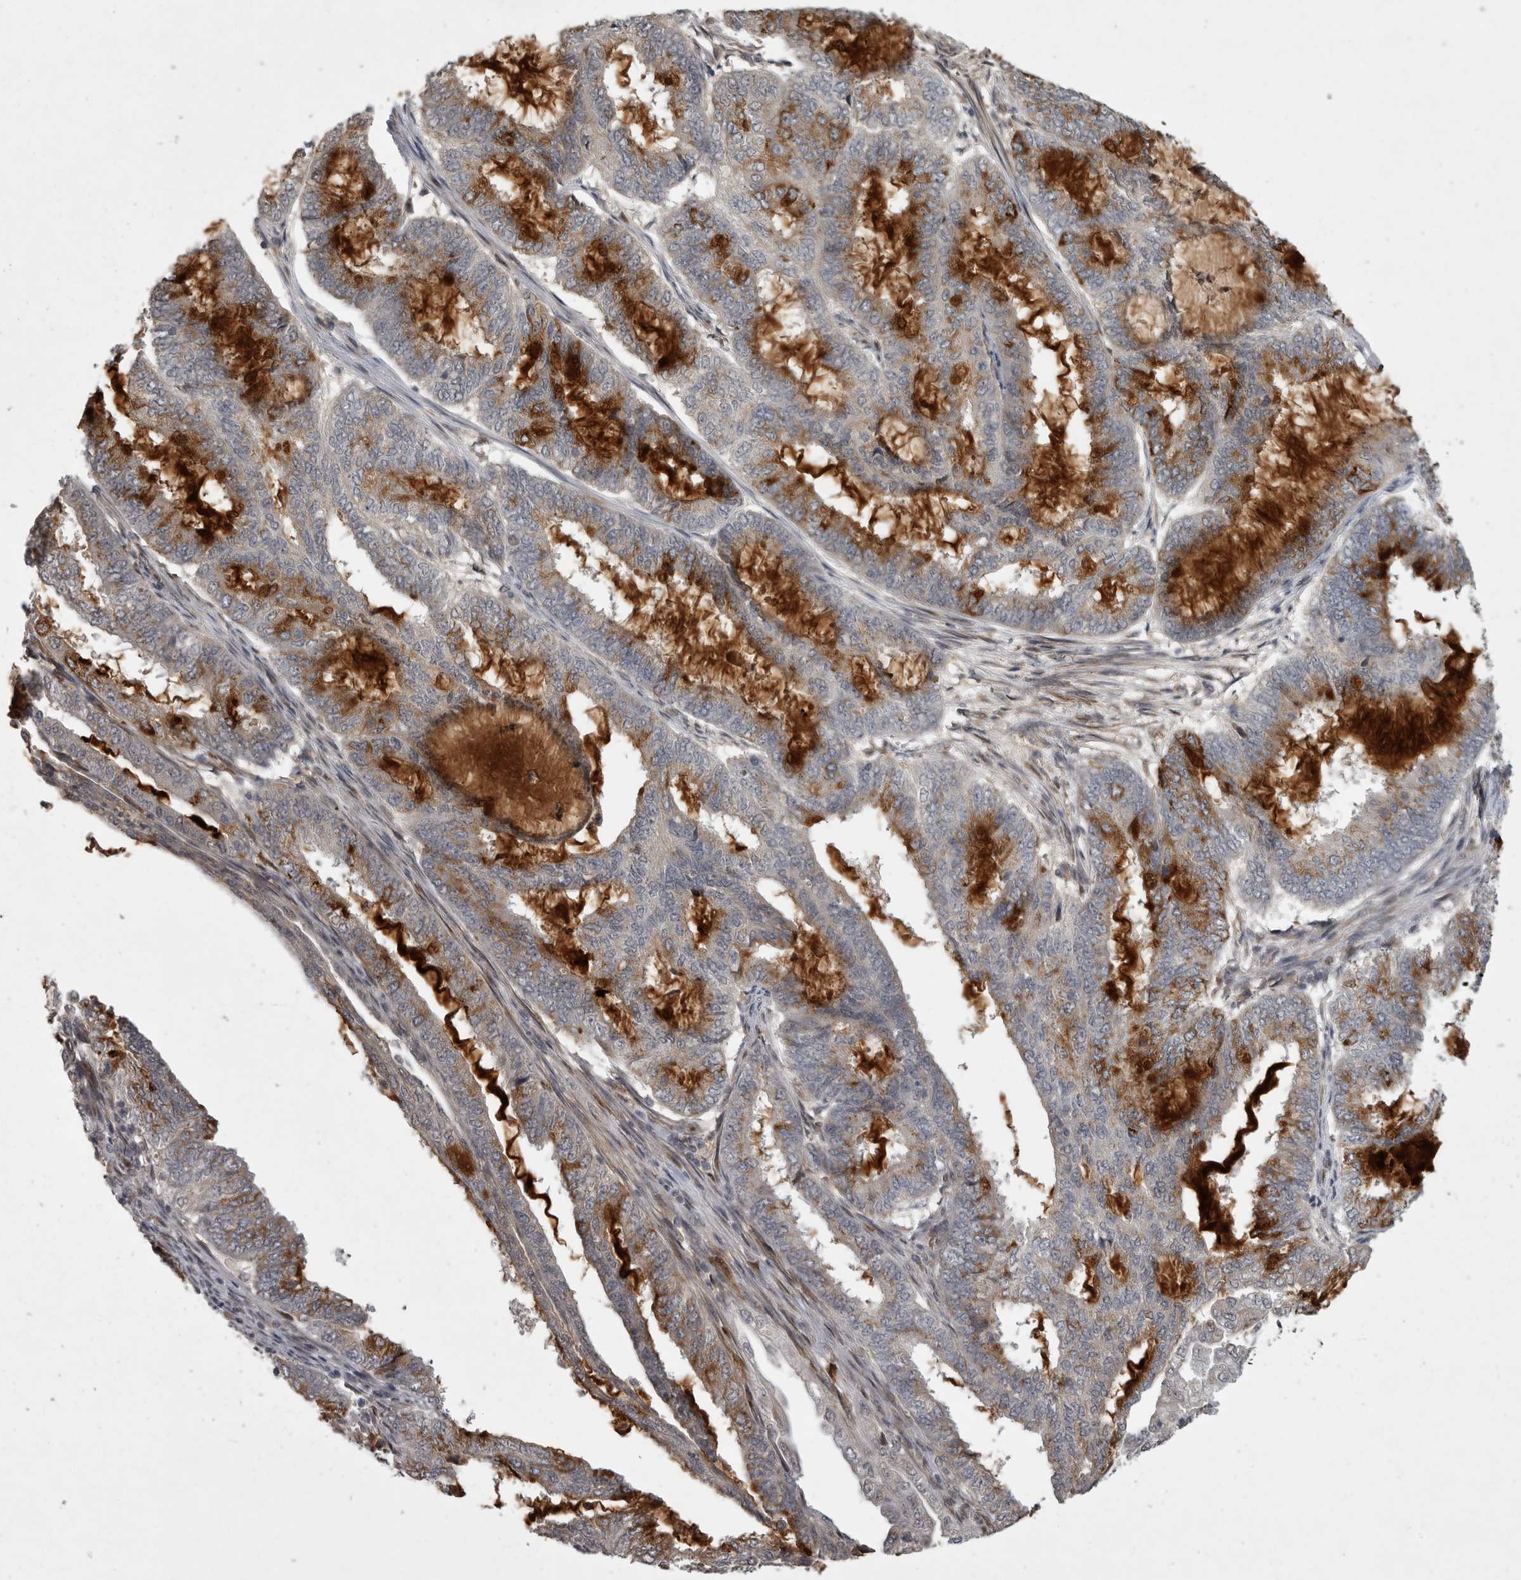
{"staining": {"intensity": "moderate", "quantity": "<25%", "location": "cytoplasmic/membranous"}, "tissue": "endometrial cancer", "cell_type": "Tumor cells", "image_type": "cancer", "snomed": [{"axis": "morphology", "description": "Adenocarcinoma, NOS"}, {"axis": "topography", "description": "Endometrium"}], "caption": "Brown immunohistochemical staining in human adenocarcinoma (endometrial) reveals moderate cytoplasmic/membranous positivity in about <25% of tumor cells. (brown staining indicates protein expression, while blue staining denotes nuclei).", "gene": "MAN2A1", "patient": {"sex": "female", "age": 51}}